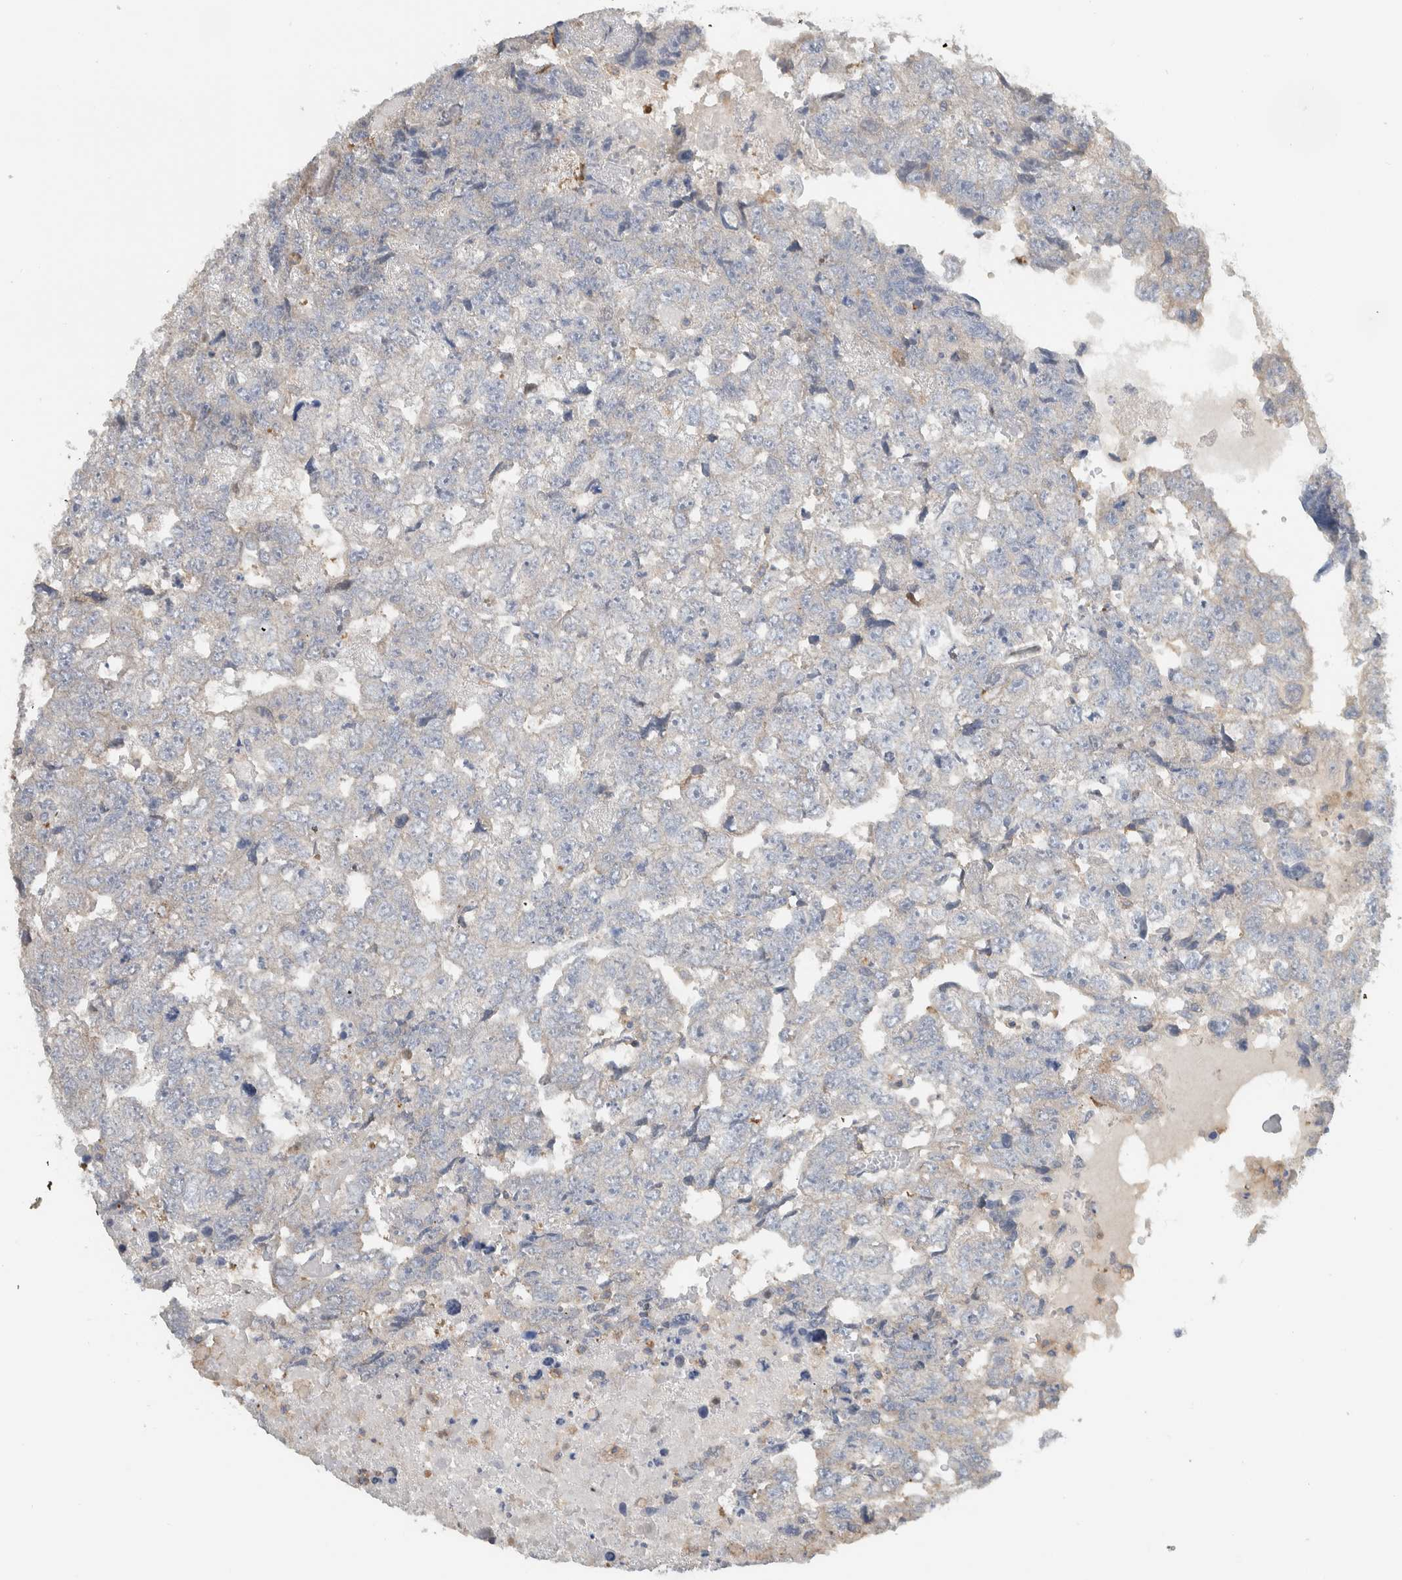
{"staining": {"intensity": "negative", "quantity": "none", "location": "none"}, "tissue": "testis cancer", "cell_type": "Tumor cells", "image_type": "cancer", "snomed": [{"axis": "morphology", "description": "Carcinoma, Embryonal, NOS"}, {"axis": "topography", "description": "Testis"}], "caption": "Tumor cells show no significant positivity in testis cancer.", "gene": "ERCC6L2", "patient": {"sex": "male", "age": 36}}